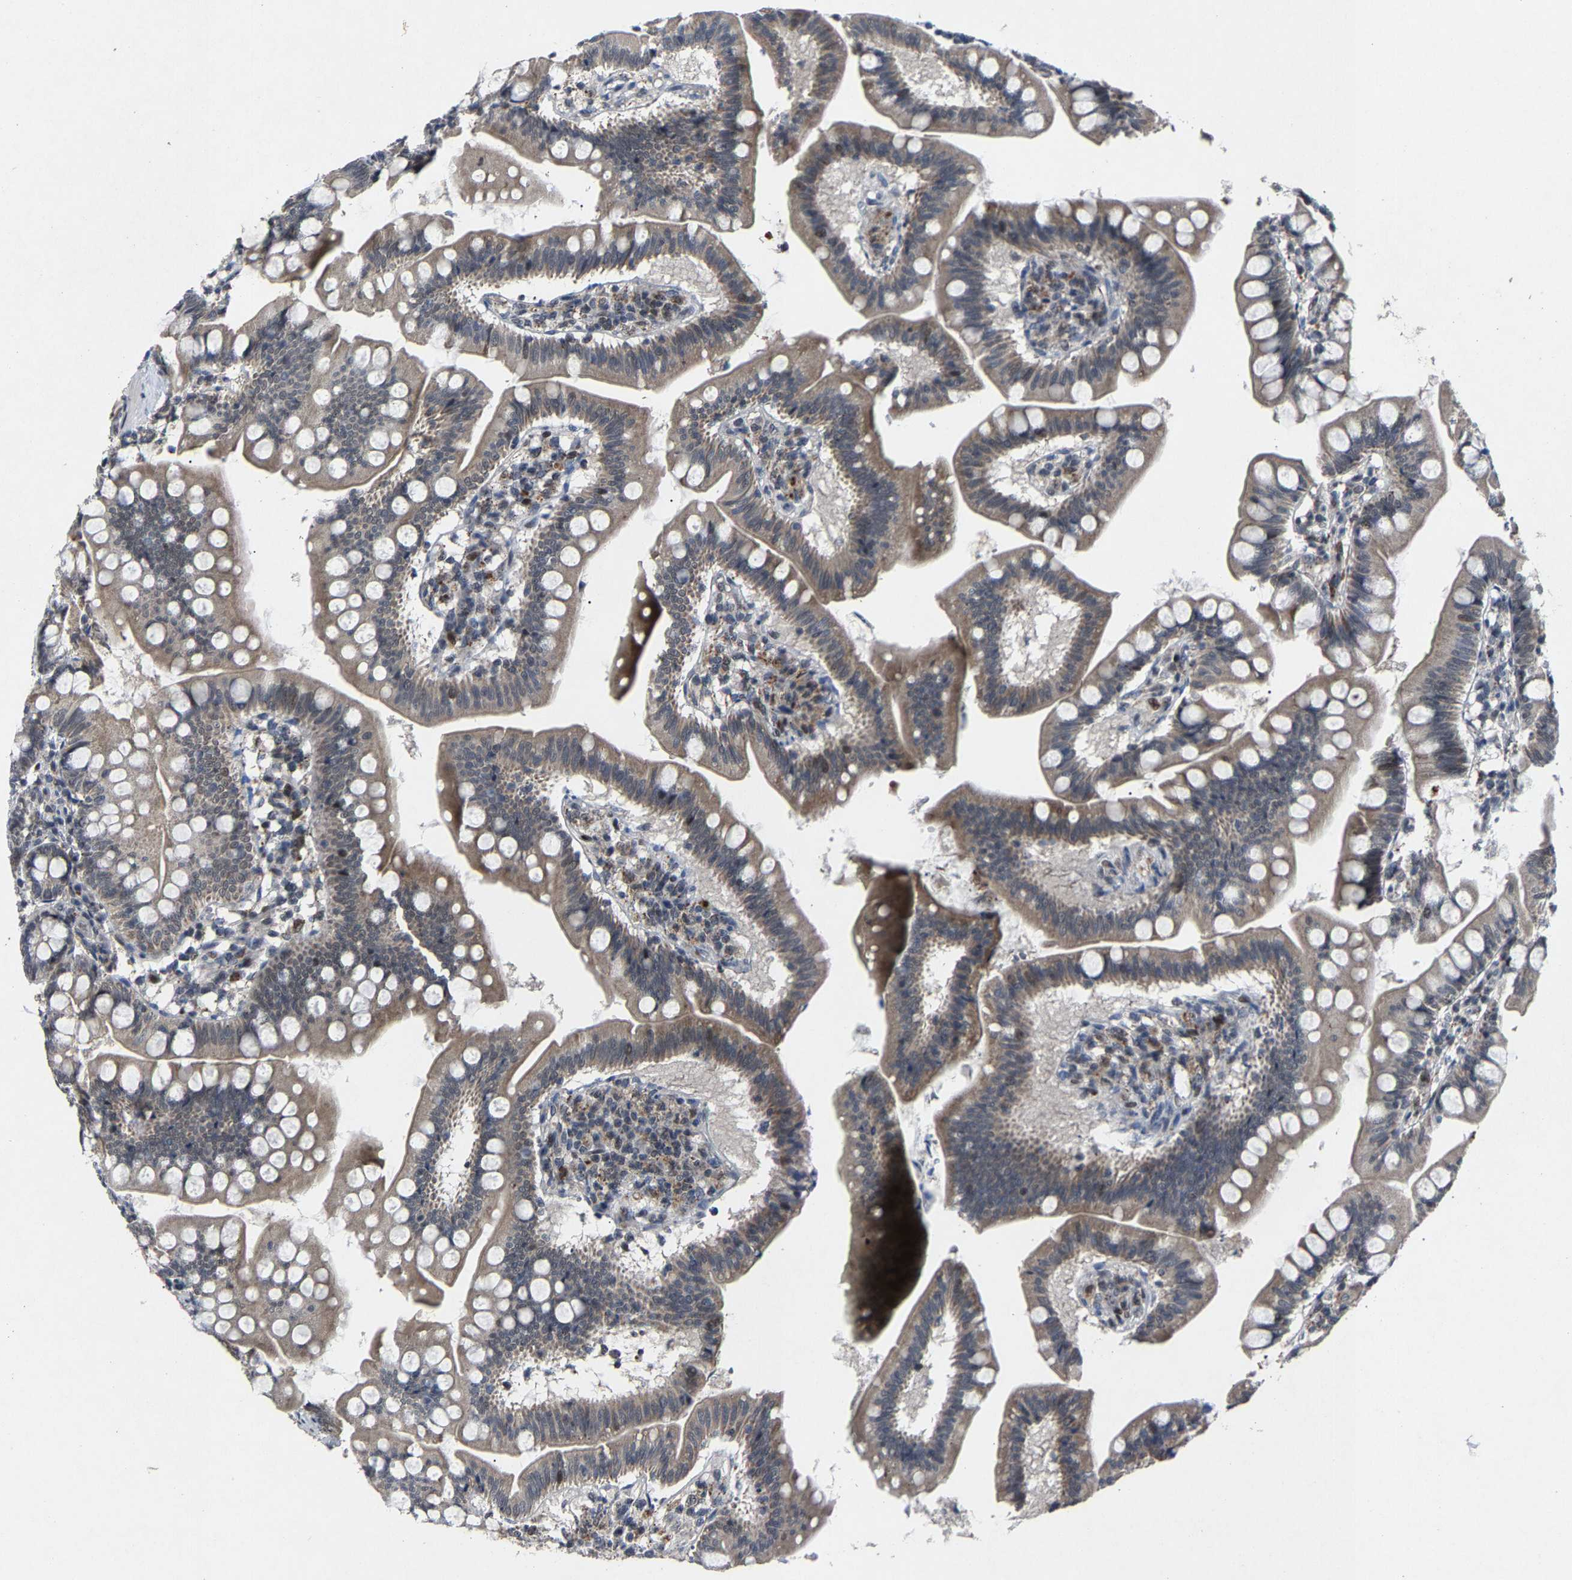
{"staining": {"intensity": "moderate", "quantity": ">75%", "location": "cytoplasmic/membranous"}, "tissue": "small intestine", "cell_type": "Glandular cells", "image_type": "normal", "snomed": [{"axis": "morphology", "description": "Normal tissue, NOS"}, {"axis": "topography", "description": "Small intestine"}], "caption": "Small intestine stained with a protein marker shows moderate staining in glandular cells.", "gene": "LSM8", "patient": {"sex": "male", "age": 7}}